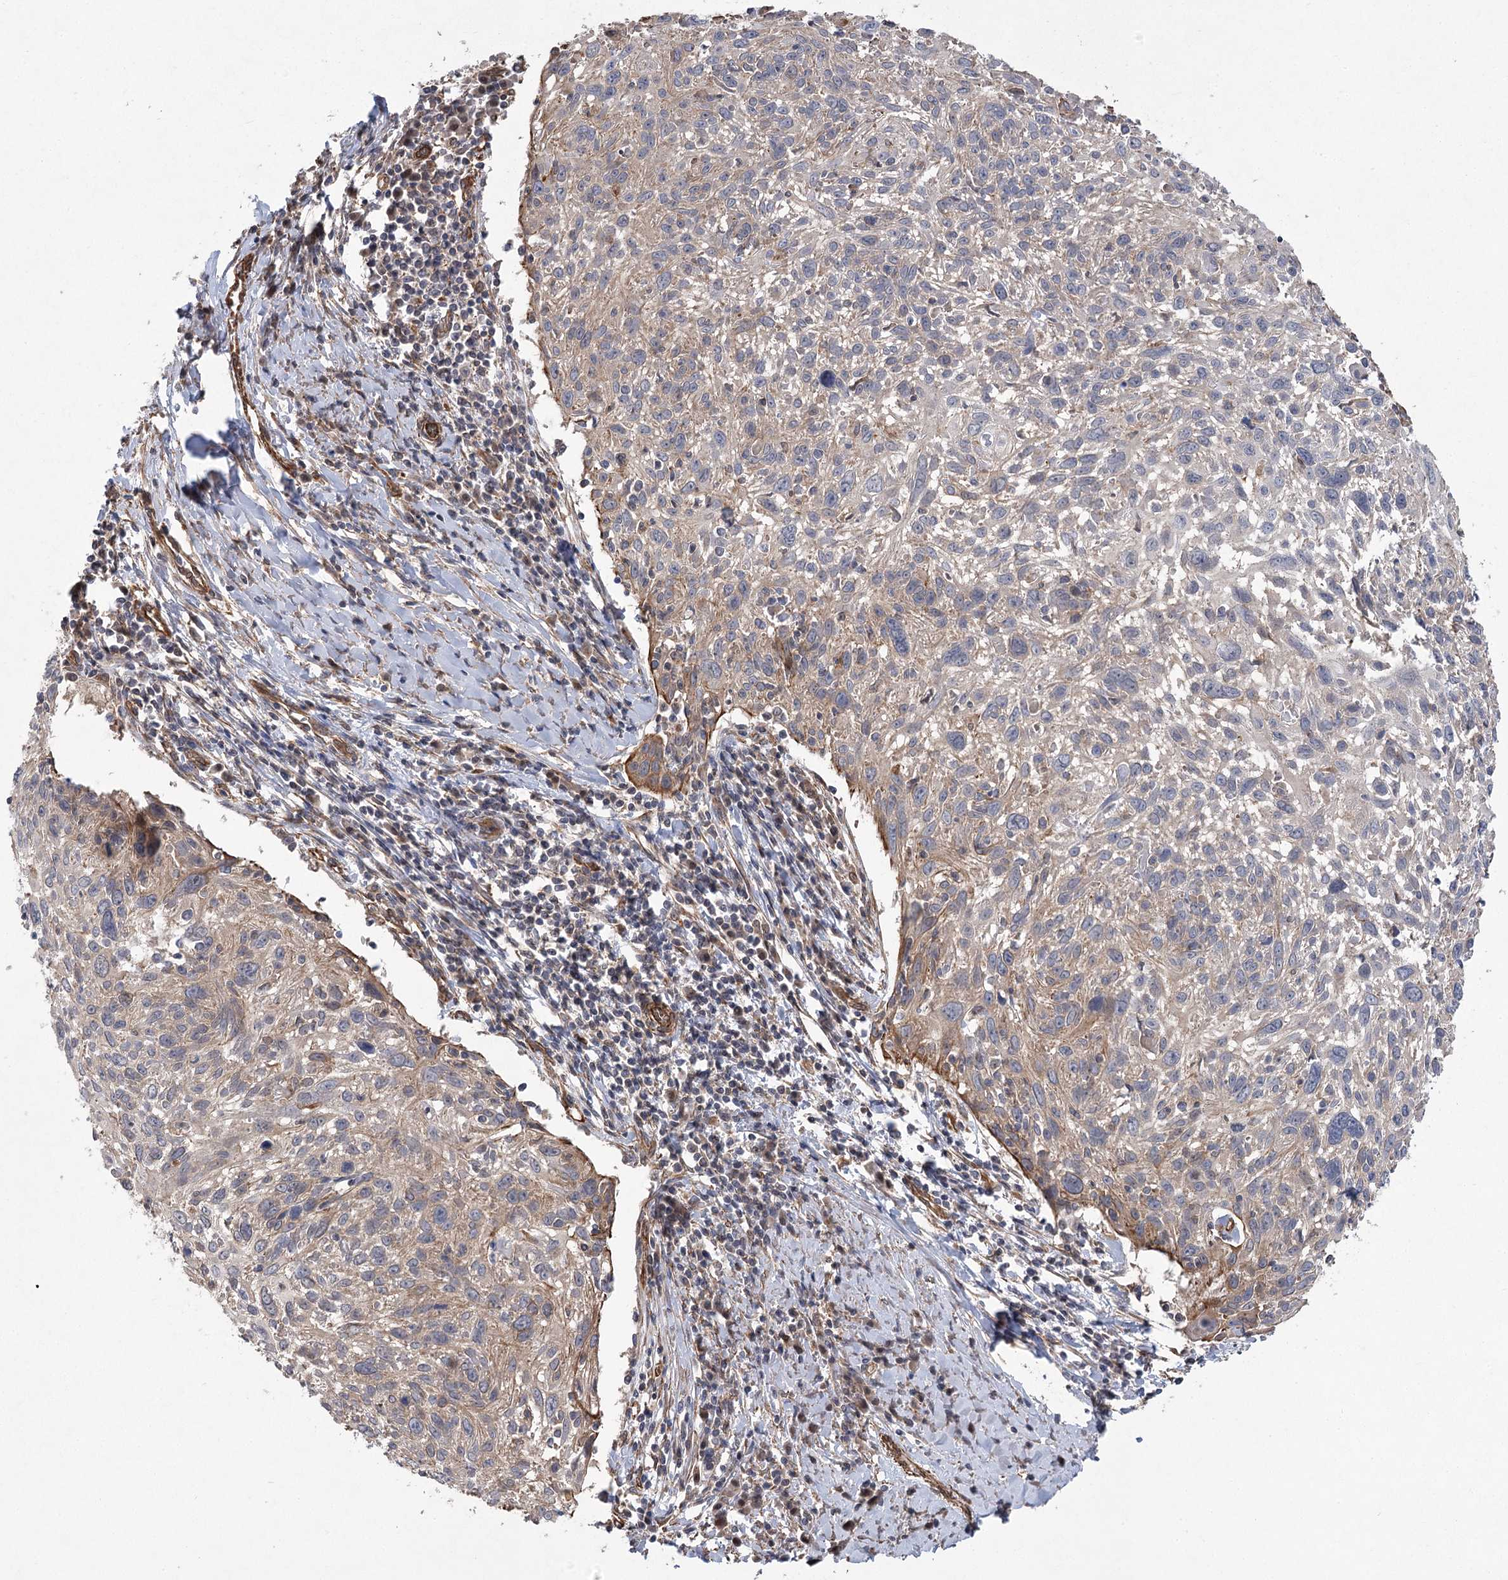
{"staining": {"intensity": "moderate", "quantity": "<25%", "location": "cytoplasmic/membranous"}, "tissue": "cervical cancer", "cell_type": "Tumor cells", "image_type": "cancer", "snomed": [{"axis": "morphology", "description": "Squamous cell carcinoma, NOS"}, {"axis": "topography", "description": "Cervix"}], "caption": "Immunohistochemistry of human cervical cancer exhibits low levels of moderate cytoplasmic/membranous positivity in approximately <25% of tumor cells. (DAB IHC, brown staining for protein, blue staining for nuclei).", "gene": "RWDD4", "patient": {"sex": "female", "age": 51}}